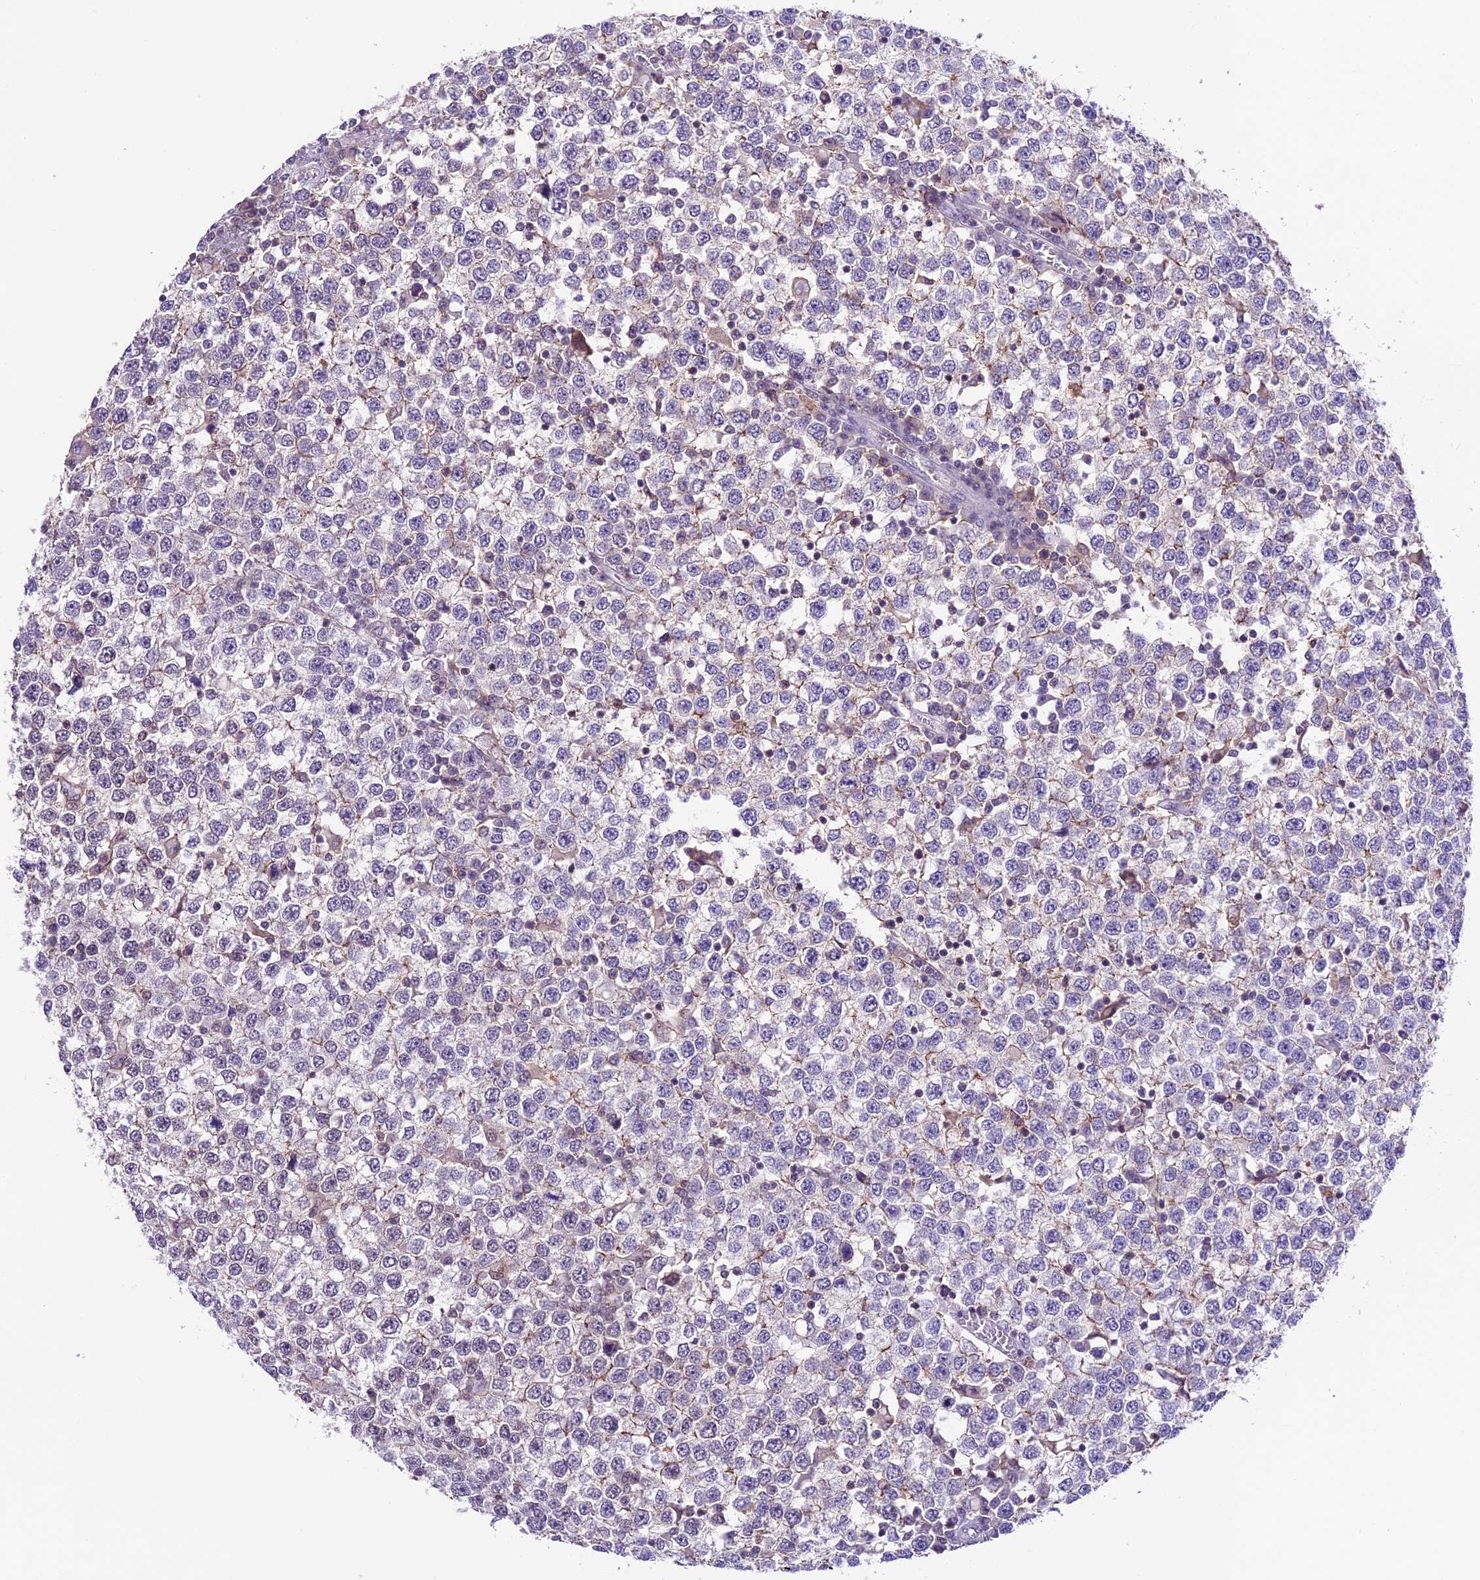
{"staining": {"intensity": "weak", "quantity": "<25%", "location": "cytoplasmic/membranous"}, "tissue": "testis cancer", "cell_type": "Tumor cells", "image_type": "cancer", "snomed": [{"axis": "morphology", "description": "Seminoma, NOS"}, {"axis": "topography", "description": "Testis"}], "caption": "DAB immunohistochemical staining of human testis seminoma shows no significant staining in tumor cells.", "gene": "SHKBP1", "patient": {"sex": "male", "age": 65}}